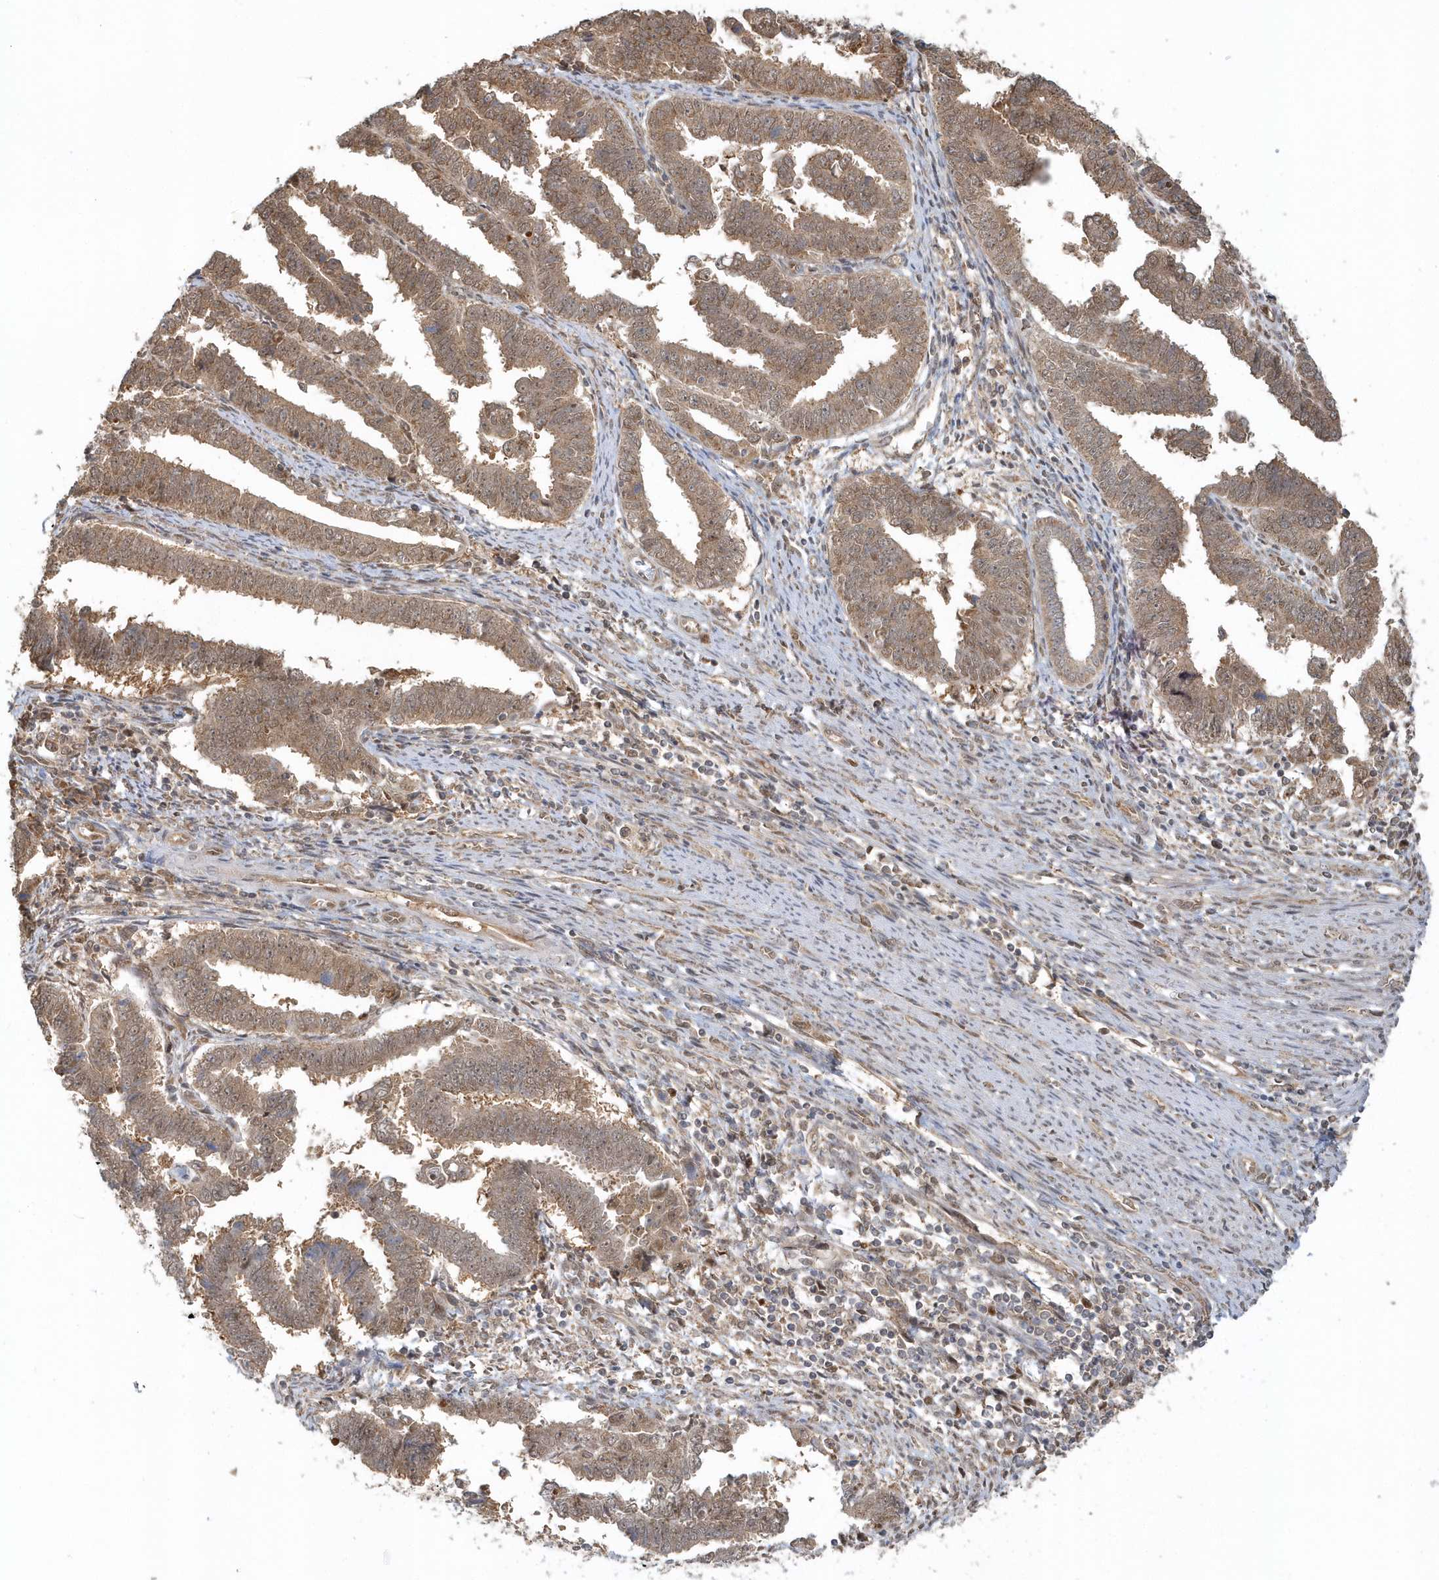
{"staining": {"intensity": "moderate", "quantity": ">75%", "location": "cytoplasmic/membranous,nuclear"}, "tissue": "endometrial cancer", "cell_type": "Tumor cells", "image_type": "cancer", "snomed": [{"axis": "morphology", "description": "Adenocarcinoma, NOS"}, {"axis": "topography", "description": "Endometrium"}], "caption": "DAB (3,3'-diaminobenzidine) immunohistochemical staining of human endometrial cancer (adenocarcinoma) shows moderate cytoplasmic/membranous and nuclear protein positivity in approximately >75% of tumor cells.", "gene": "PSMD6", "patient": {"sex": "female", "age": 75}}